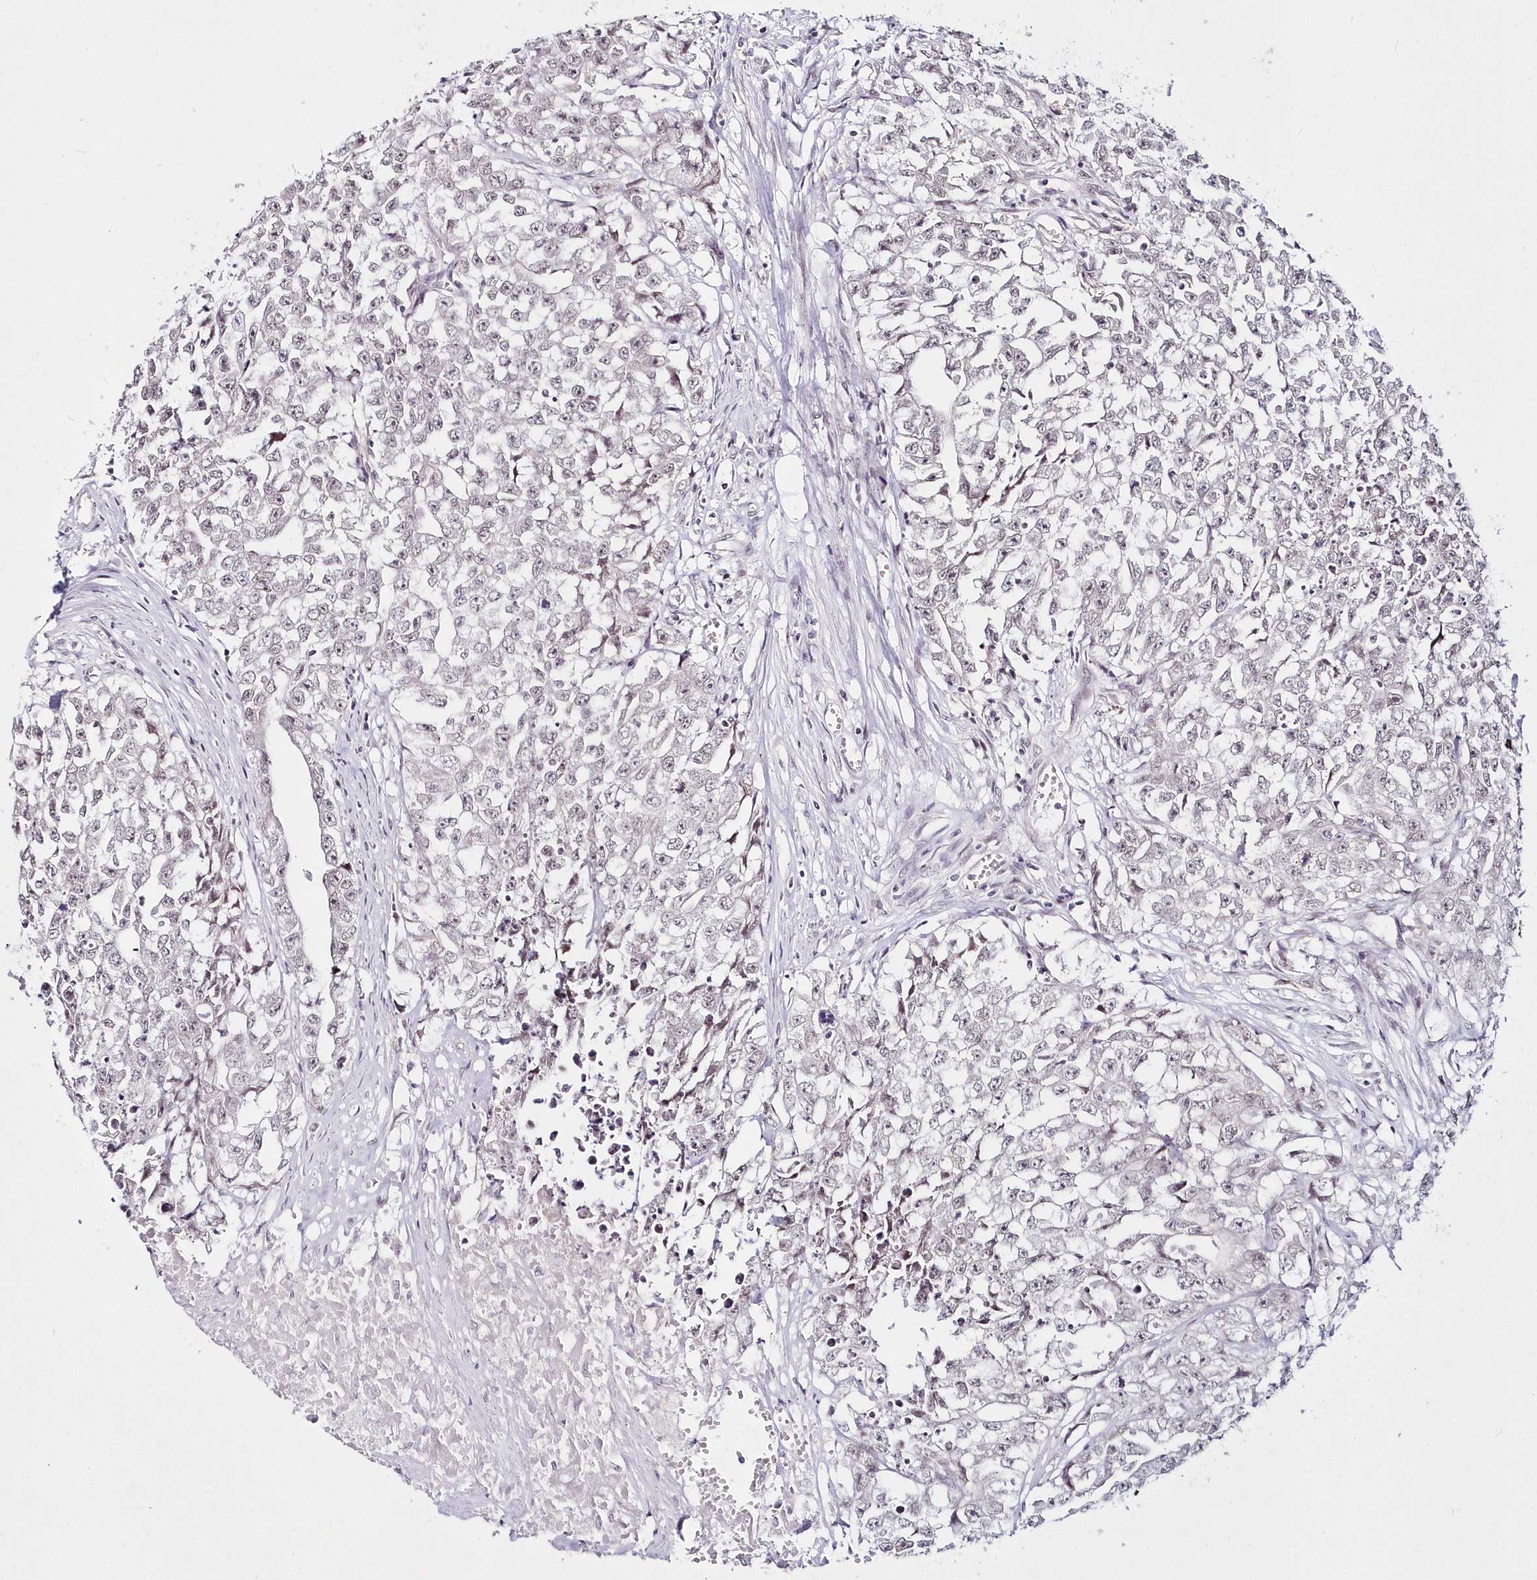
{"staining": {"intensity": "negative", "quantity": "none", "location": "none"}, "tissue": "testis cancer", "cell_type": "Tumor cells", "image_type": "cancer", "snomed": [{"axis": "morphology", "description": "Seminoma, NOS"}, {"axis": "morphology", "description": "Carcinoma, Embryonal, NOS"}, {"axis": "topography", "description": "Testis"}], "caption": "IHC histopathology image of neoplastic tissue: testis cancer stained with DAB shows no significant protein staining in tumor cells.", "gene": "HYCC2", "patient": {"sex": "male", "age": 43}}